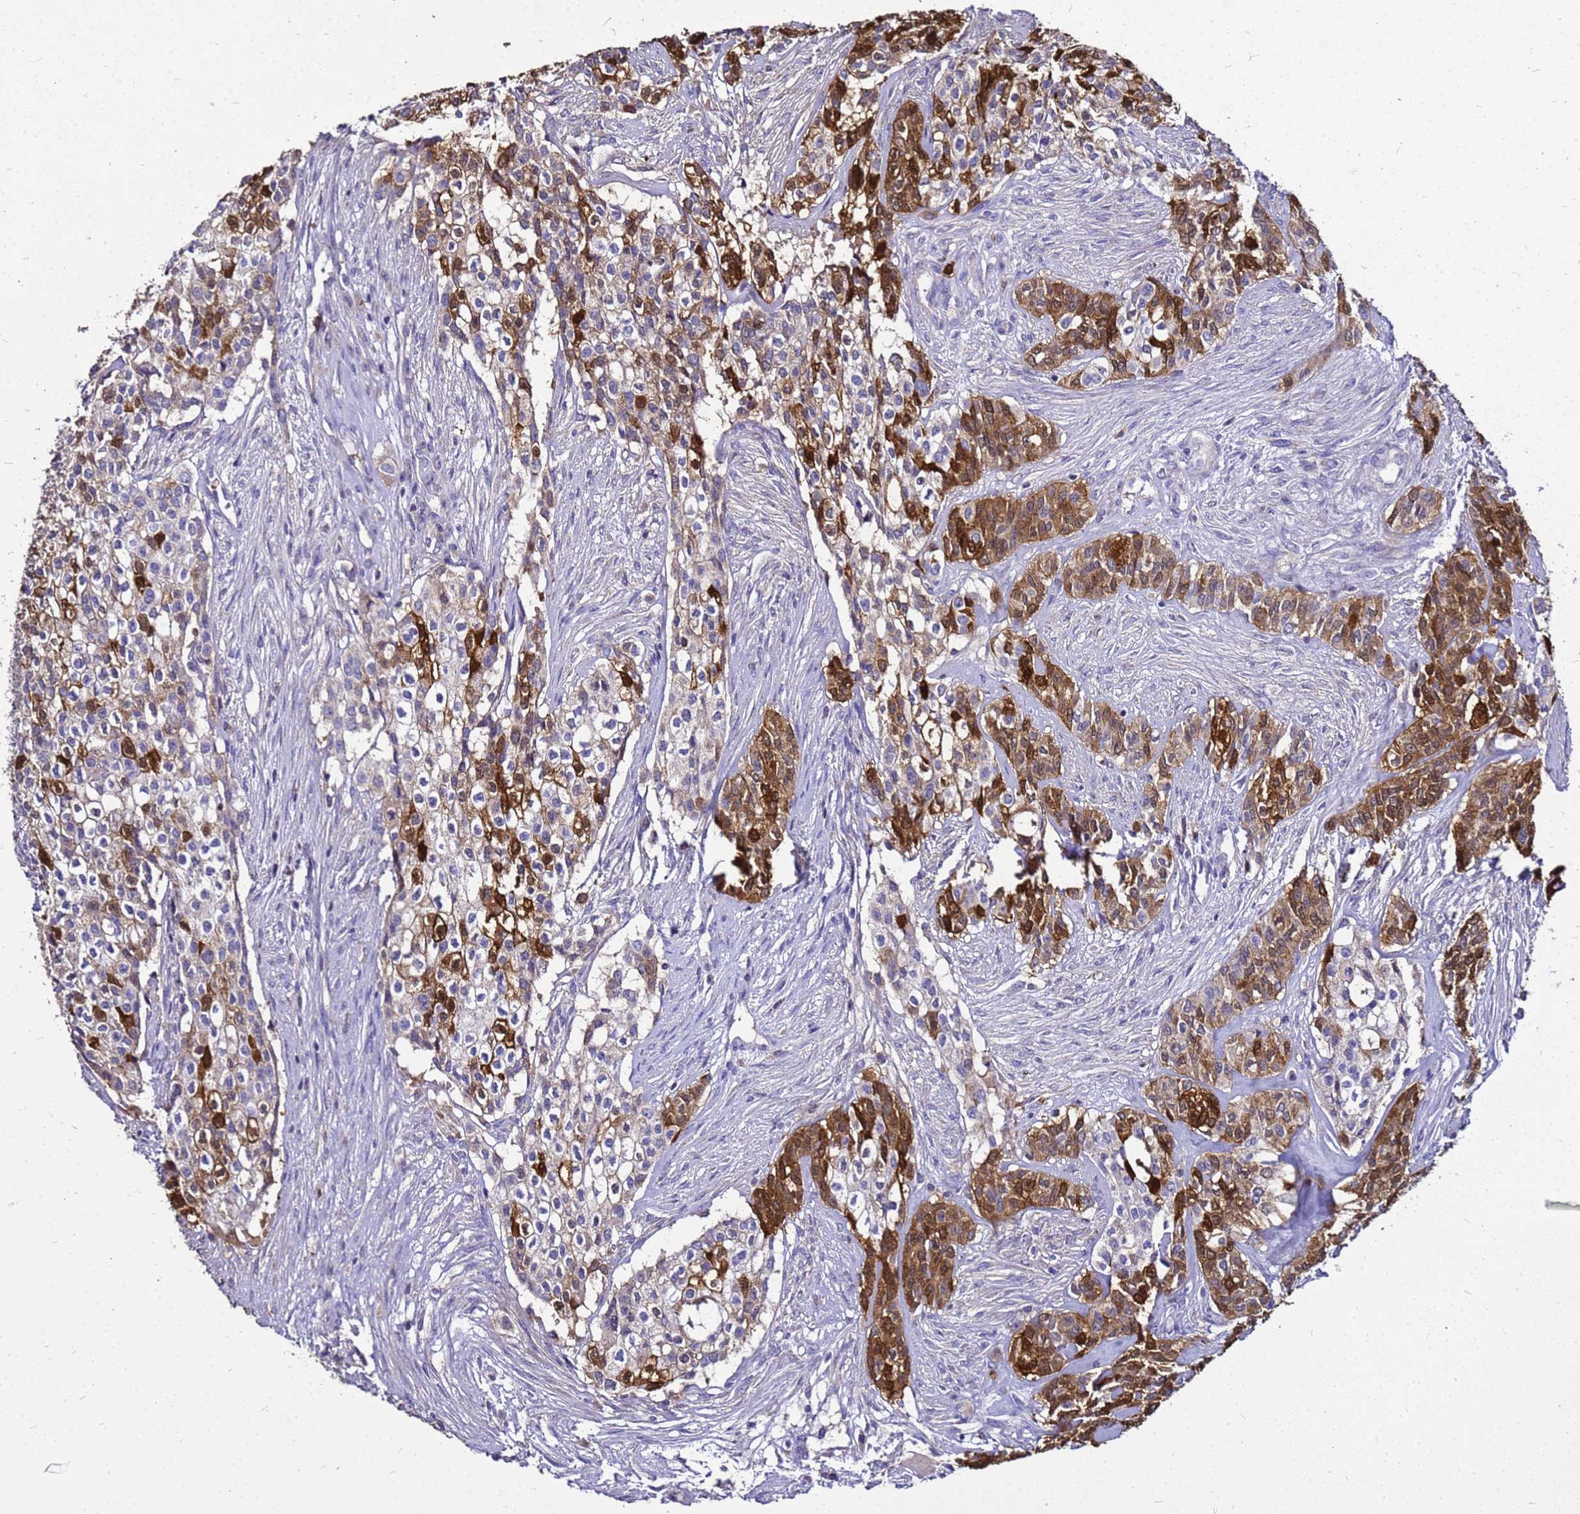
{"staining": {"intensity": "moderate", "quantity": "25%-75%", "location": "cytoplasmic/membranous,nuclear"}, "tissue": "head and neck cancer", "cell_type": "Tumor cells", "image_type": "cancer", "snomed": [{"axis": "morphology", "description": "Adenocarcinoma, NOS"}, {"axis": "topography", "description": "Head-Neck"}], "caption": "A high-resolution photomicrograph shows immunohistochemistry (IHC) staining of head and neck cancer, which displays moderate cytoplasmic/membranous and nuclear expression in about 25%-75% of tumor cells. The staining was performed using DAB, with brown indicating positive protein expression. Nuclei are stained blue with hematoxylin.", "gene": "S100A2", "patient": {"sex": "male", "age": 81}}